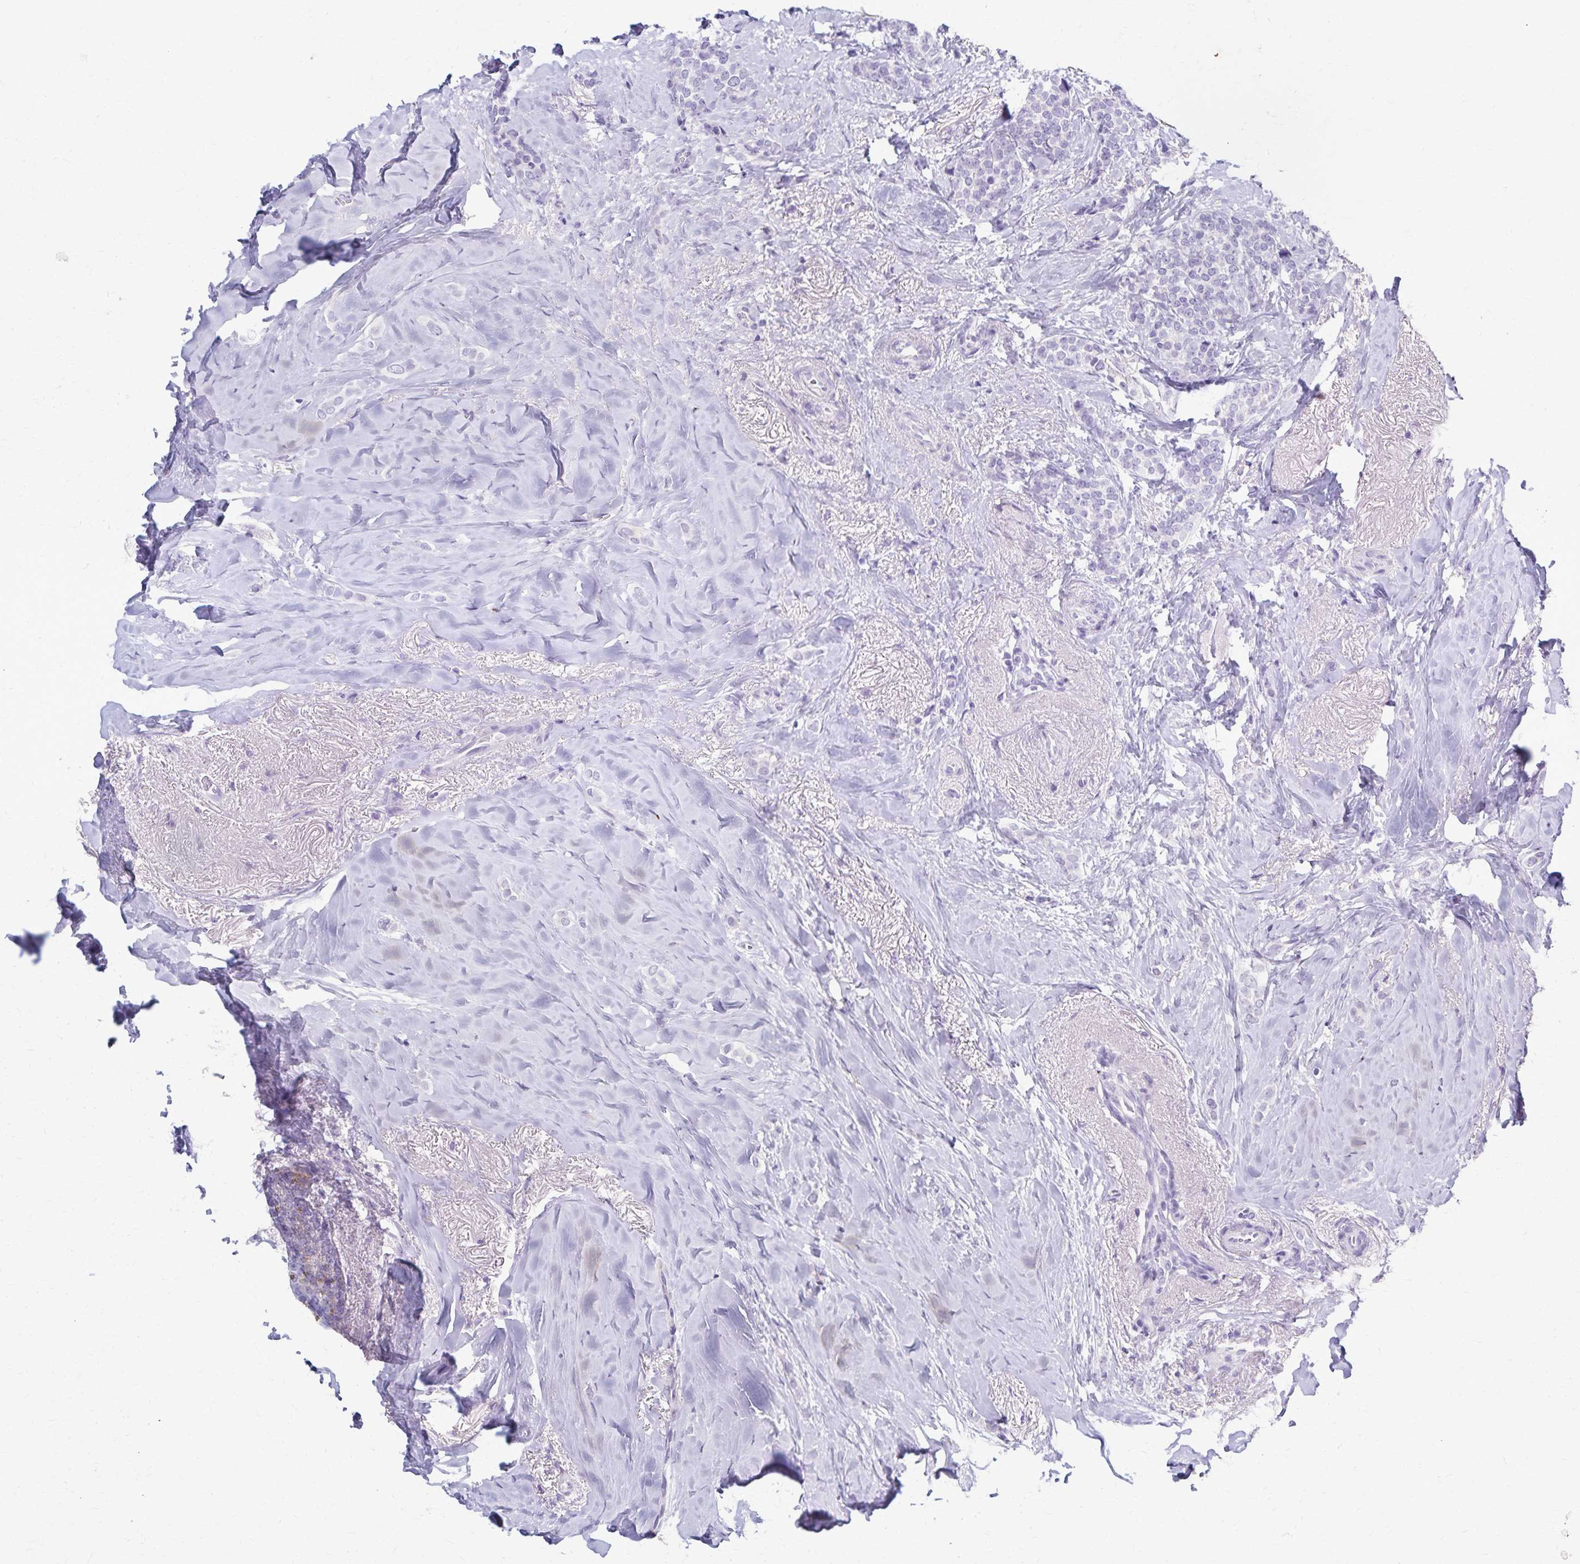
{"staining": {"intensity": "negative", "quantity": "none", "location": "none"}, "tissue": "breast cancer", "cell_type": "Tumor cells", "image_type": "cancer", "snomed": [{"axis": "morphology", "description": "Normal tissue, NOS"}, {"axis": "morphology", "description": "Duct carcinoma"}, {"axis": "topography", "description": "Breast"}], "caption": "Breast infiltrating ductal carcinoma stained for a protein using immunohistochemistry (IHC) shows no expression tumor cells.", "gene": "TMEM60", "patient": {"sex": "female", "age": 77}}